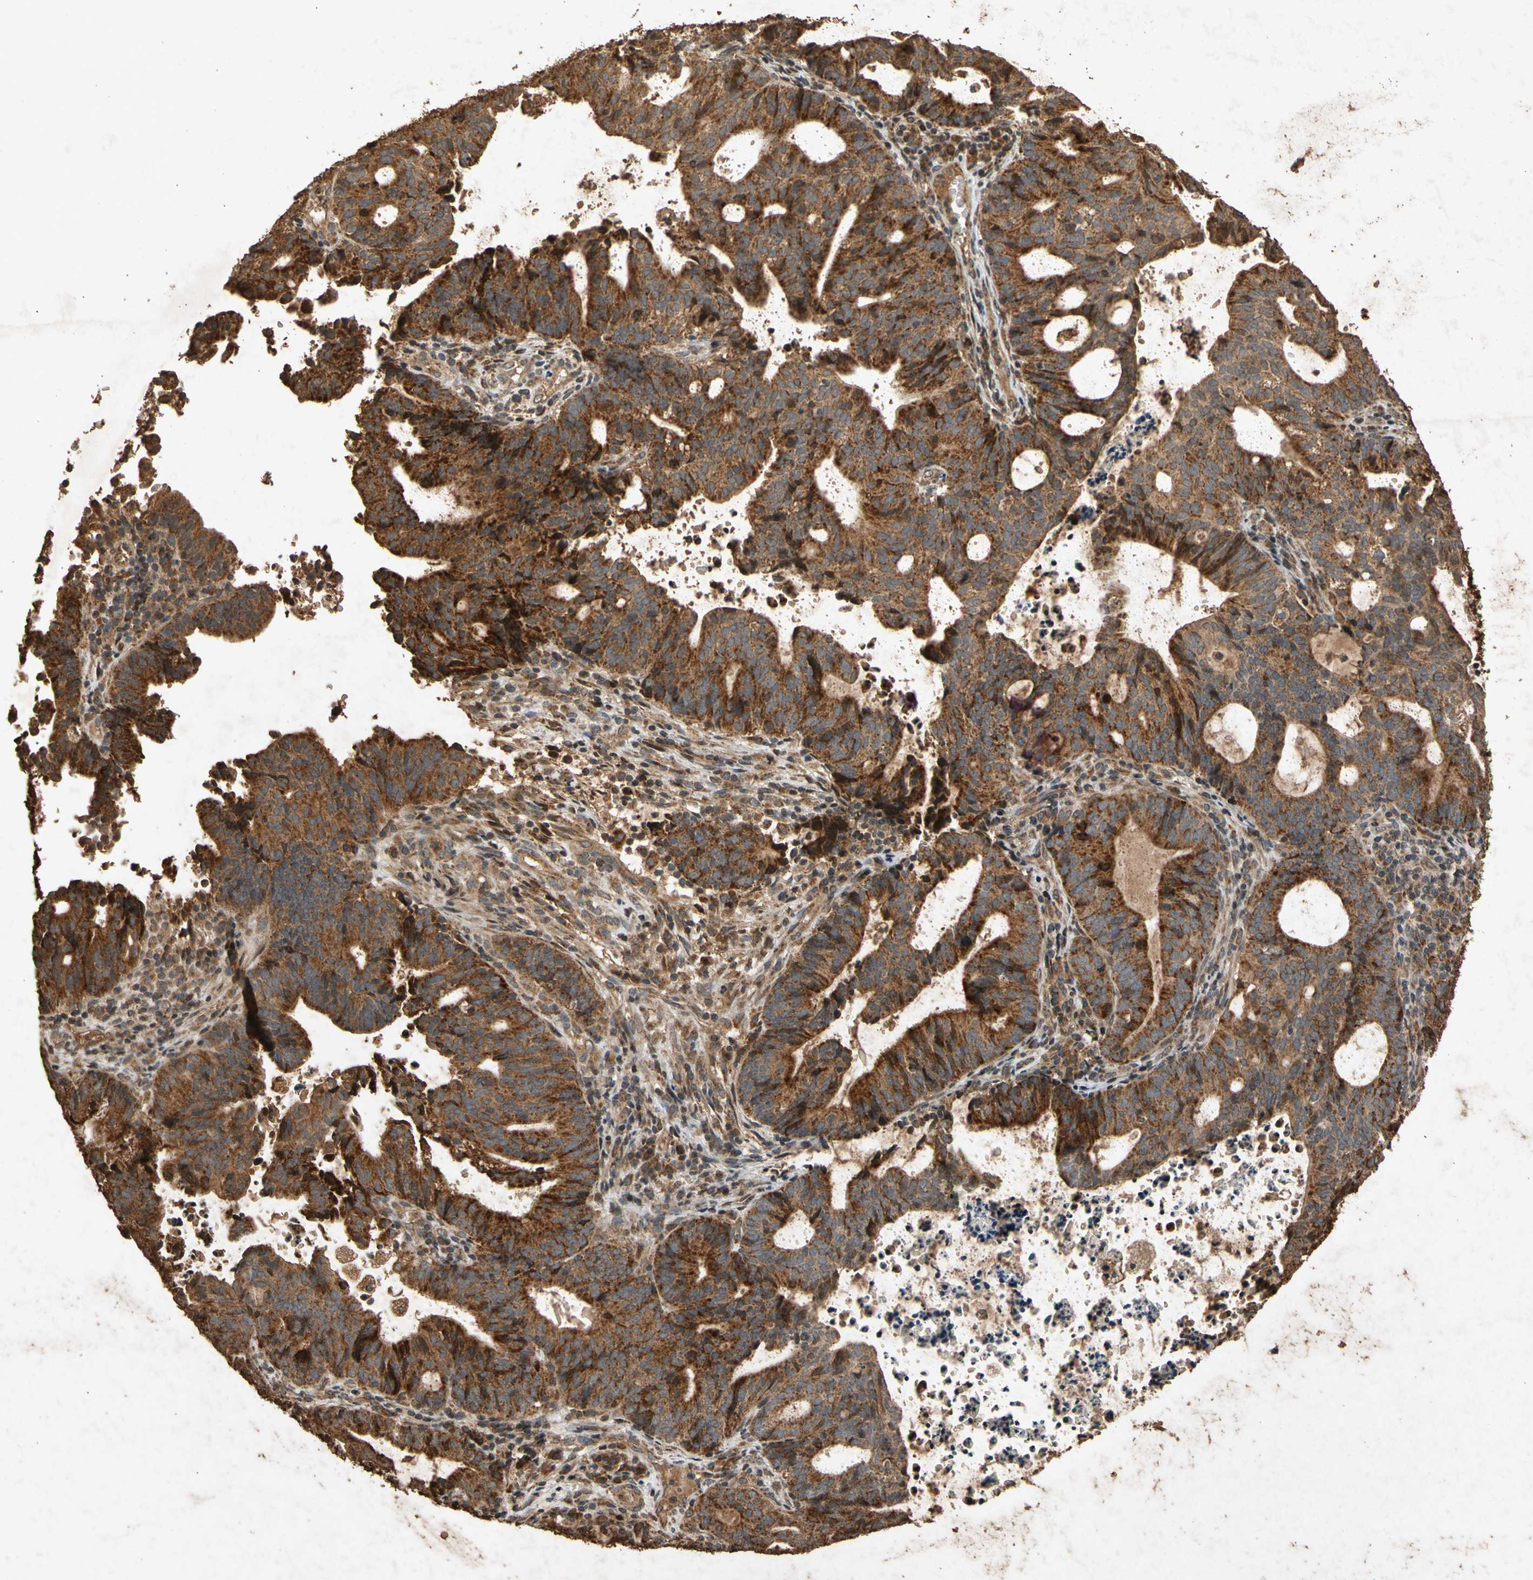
{"staining": {"intensity": "strong", "quantity": ">75%", "location": "cytoplasmic/membranous"}, "tissue": "endometrial cancer", "cell_type": "Tumor cells", "image_type": "cancer", "snomed": [{"axis": "morphology", "description": "Adenocarcinoma, NOS"}, {"axis": "topography", "description": "Uterus"}], "caption": "Protein staining by immunohistochemistry reveals strong cytoplasmic/membranous expression in approximately >75% of tumor cells in endometrial adenocarcinoma.", "gene": "TXN2", "patient": {"sex": "female", "age": 83}}